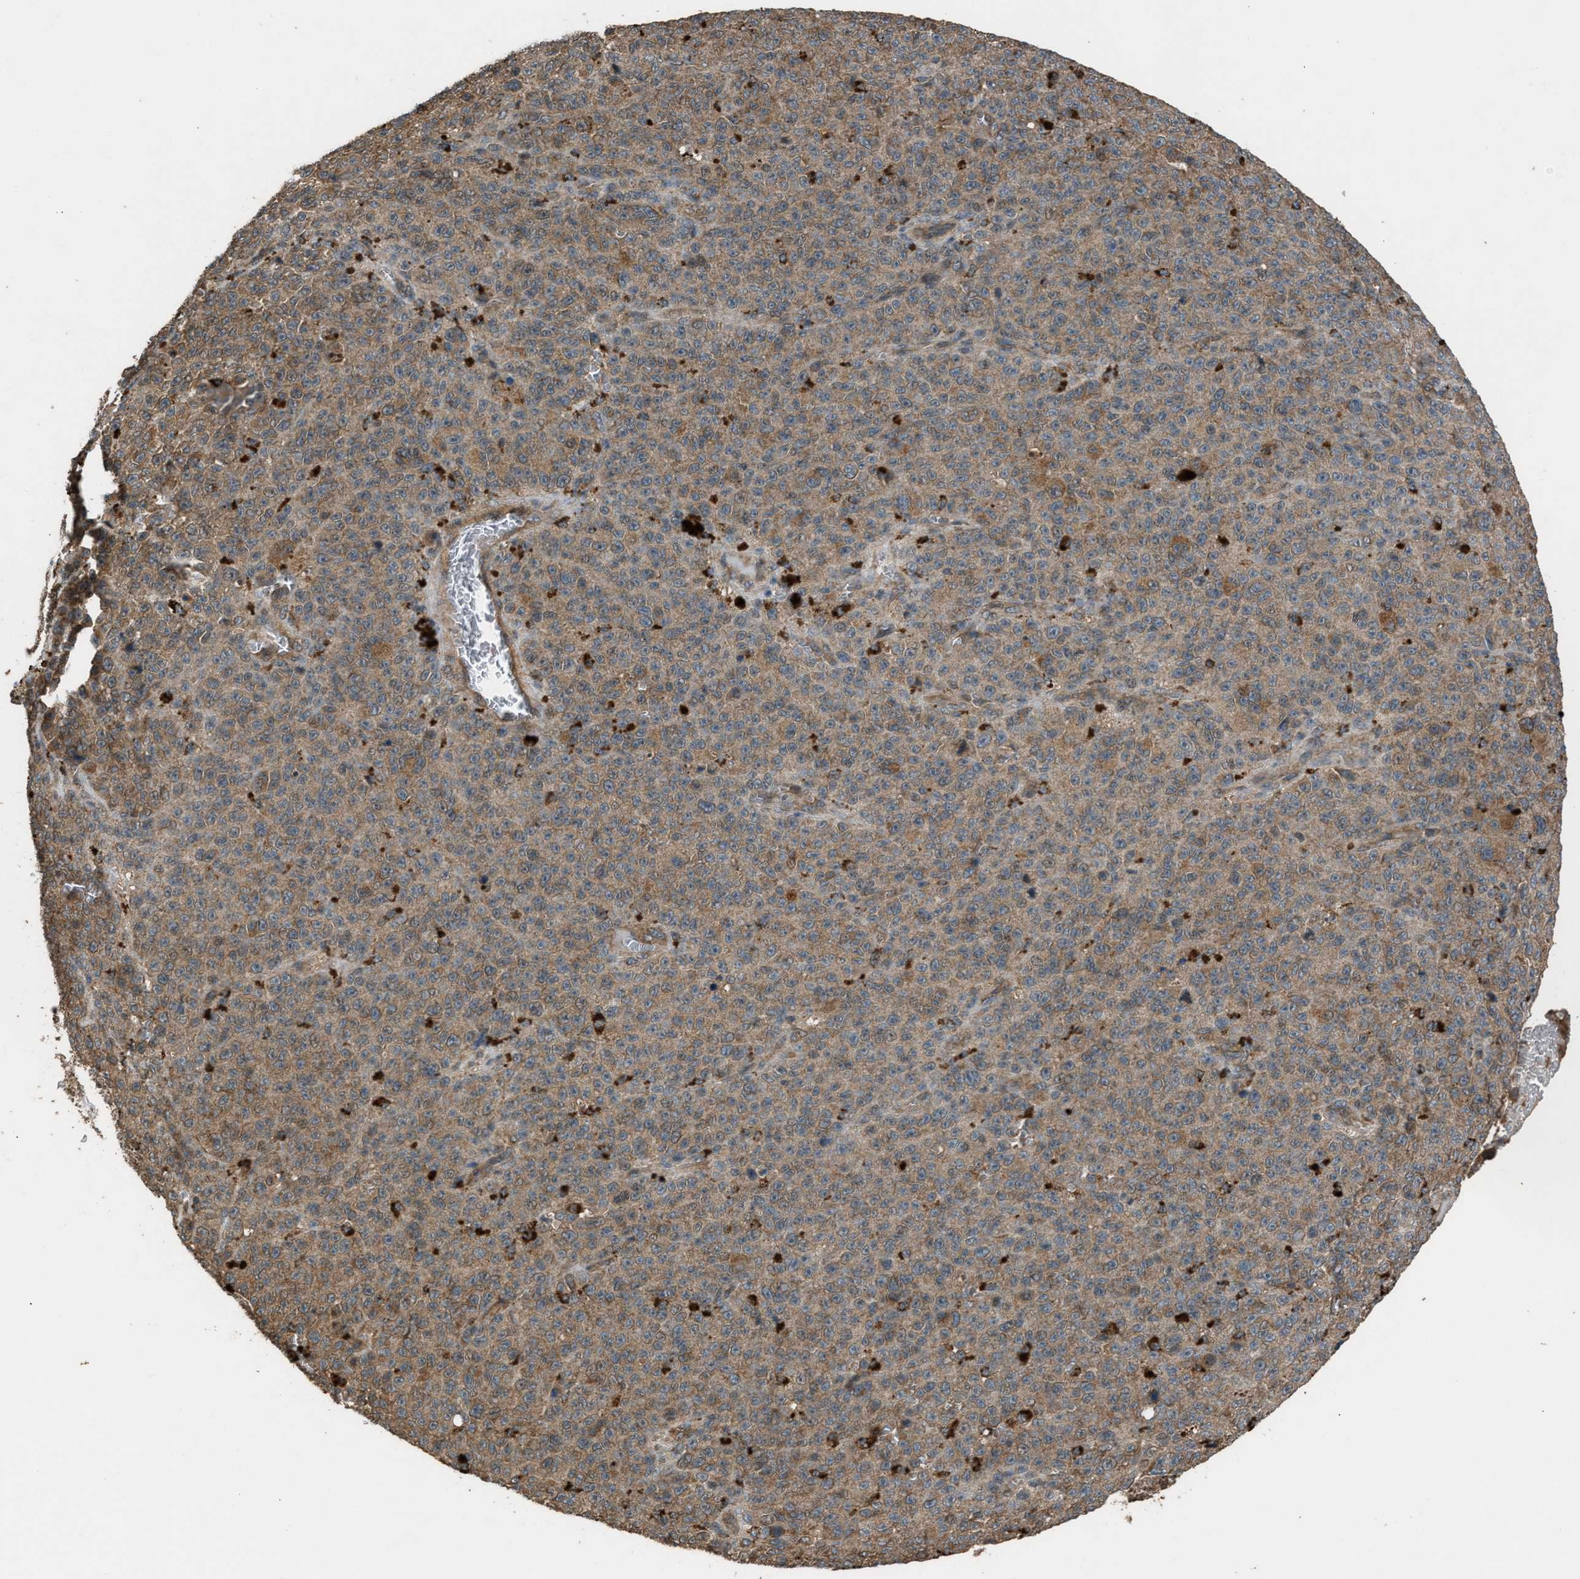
{"staining": {"intensity": "moderate", "quantity": ">75%", "location": "cytoplasmic/membranous"}, "tissue": "melanoma", "cell_type": "Tumor cells", "image_type": "cancer", "snomed": [{"axis": "morphology", "description": "Malignant melanoma, NOS"}, {"axis": "topography", "description": "Skin"}], "caption": "The histopathology image demonstrates staining of melanoma, revealing moderate cytoplasmic/membranous protein staining (brown color) within tumor cells. The staining is performed using DAB (3,3'-diaminobenzidine) brown chromogen to label protein expression. The nuclei are counter-stained blue using hematoxylin.", "gene": "PSMD1", "patient": {"sex": "female", "age": 82}}